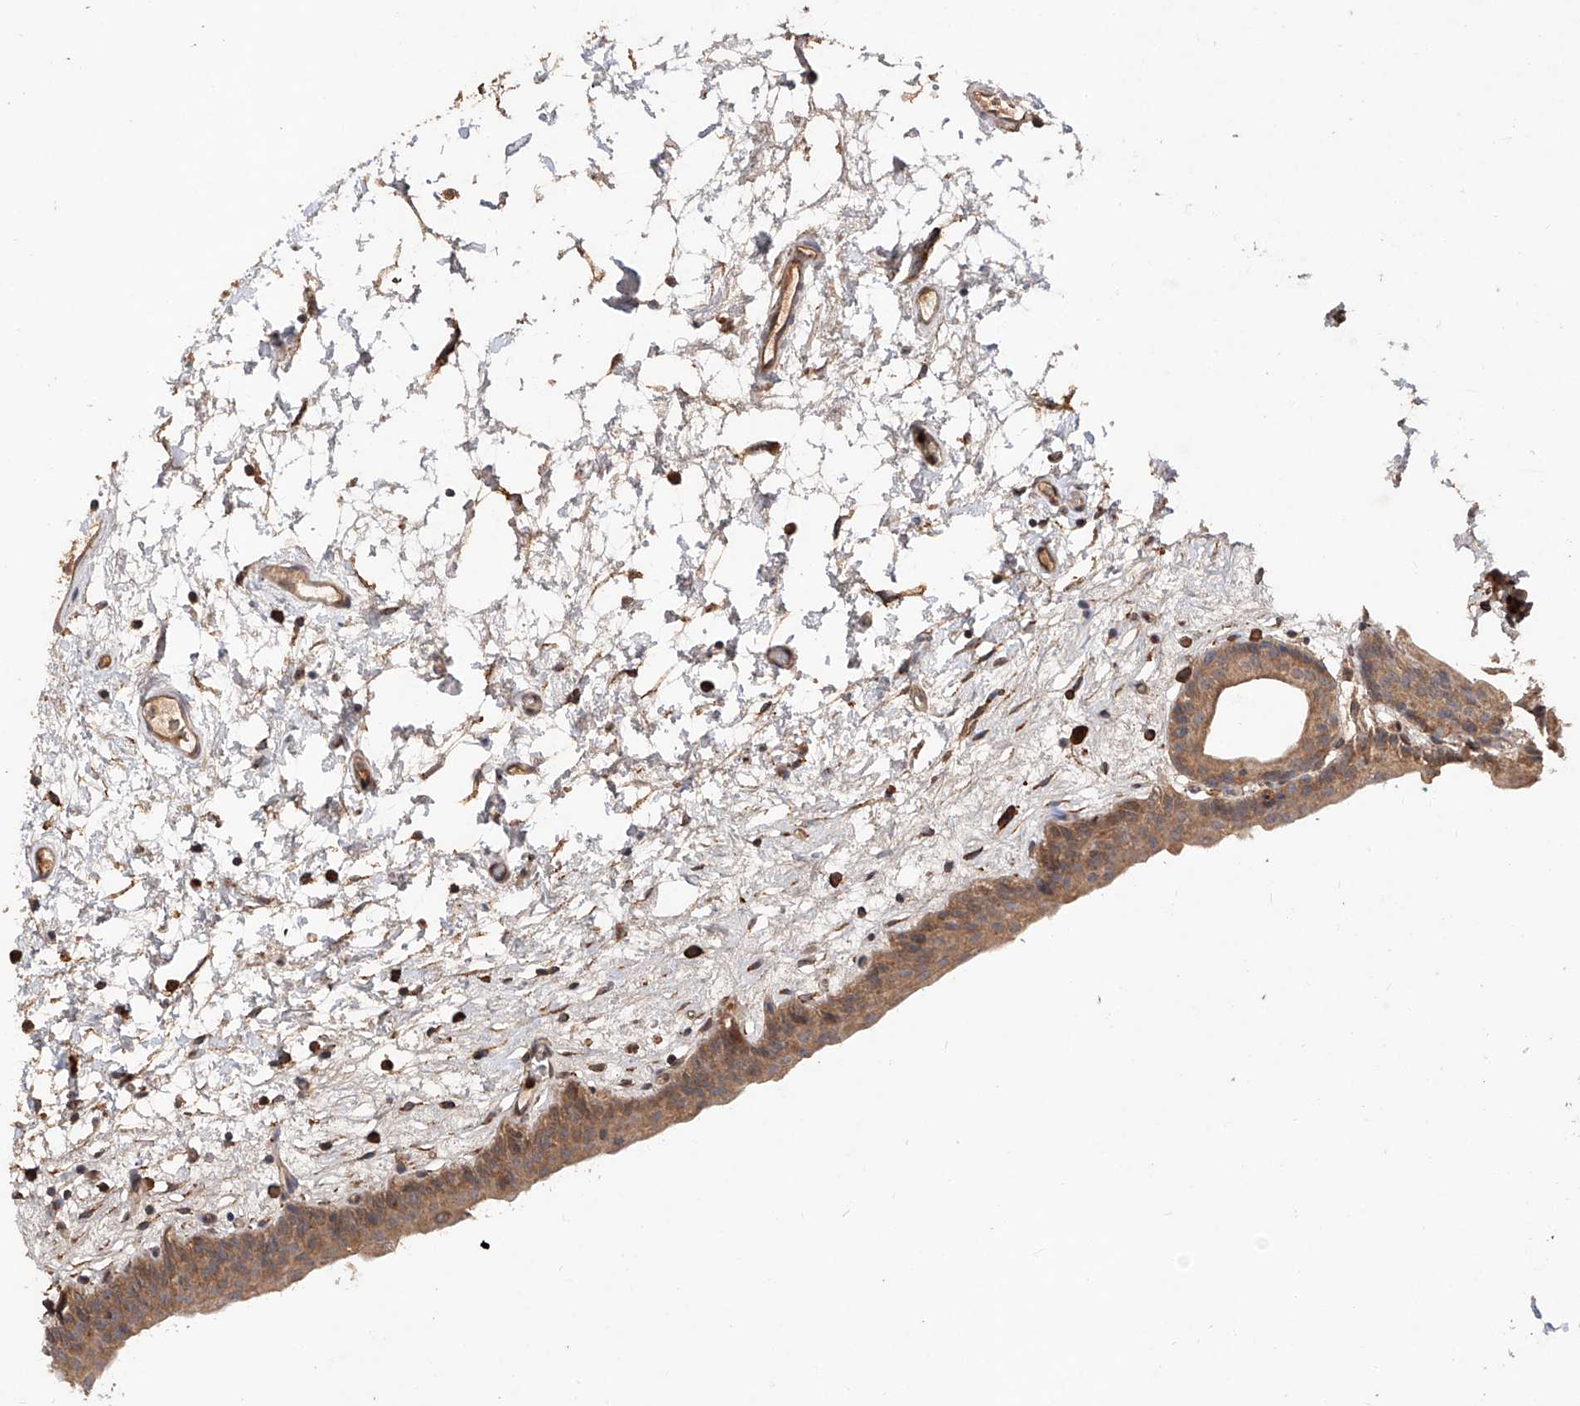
{"staining": {"intensity": "moderate", "quantity": ">75%", "location": "cytoplasmic/membranous"}, "tissue": "urinary bladder", "cell_type": "Urothelial cells", "image_type": "normal", "snomed": [{"axis": "morphology", "description": "Normal tissue, NOS"}, {"axis": "topography", "description": "Urinary bladder"}], "caption": "Moderate cytoplasmic/membranous protein staining is appreciated in about >75% of urothelial cells in urinary bladder. Using DAB (3,3'-diaminobenzidine) (brown) and hematoxylin (blue) stains, captured at high magnification using brightfield microscopy.", "gene": "RILPL2", "patient": {"sex": "male", "age": 83}}